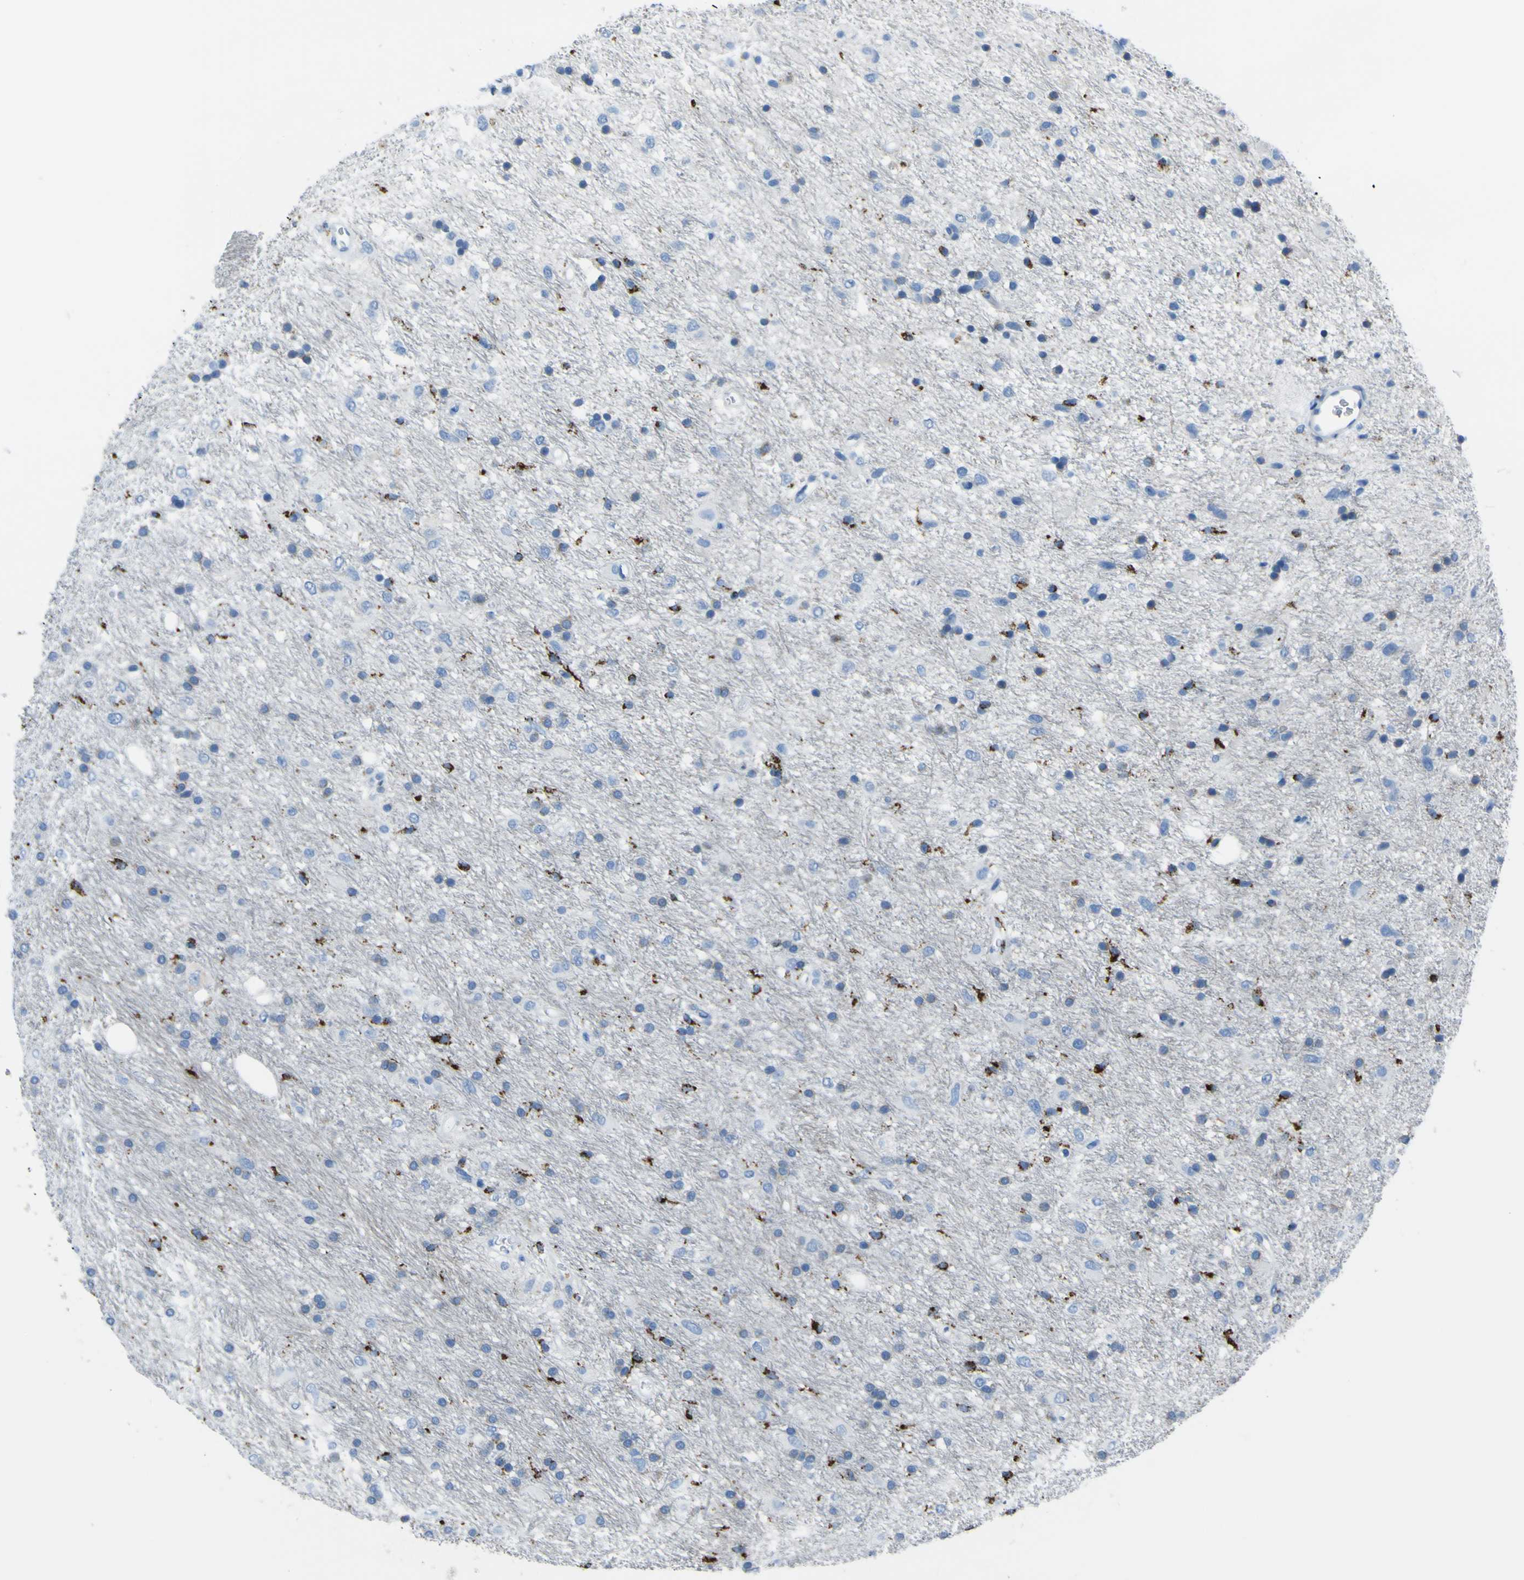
{"staining": {"intensity": "strong", "quantity": "<25%", "location": "cytoplasmic/membranous"}, "tissue": "glioma", "cell_type": "Tumor cells", "image_type": "cancer", "snomed": [{"axis": "morphology", "description": "Glioma, malignant, Low grade"}, {"axis": "topography", "description": "Brain"}], "caption": "Brown immunohistochemical staining in glioma reveals strong cytoplasmic/membranous expression in approximately <25% of tumor cells. The staining was performed using DAB to visualize the protein expression in brown, while the nuclei were stained in blue with hematoxylin (Magnification: 20x).", "gene": "ACSL1", "patient": {"sex": "male", "age": 77}}